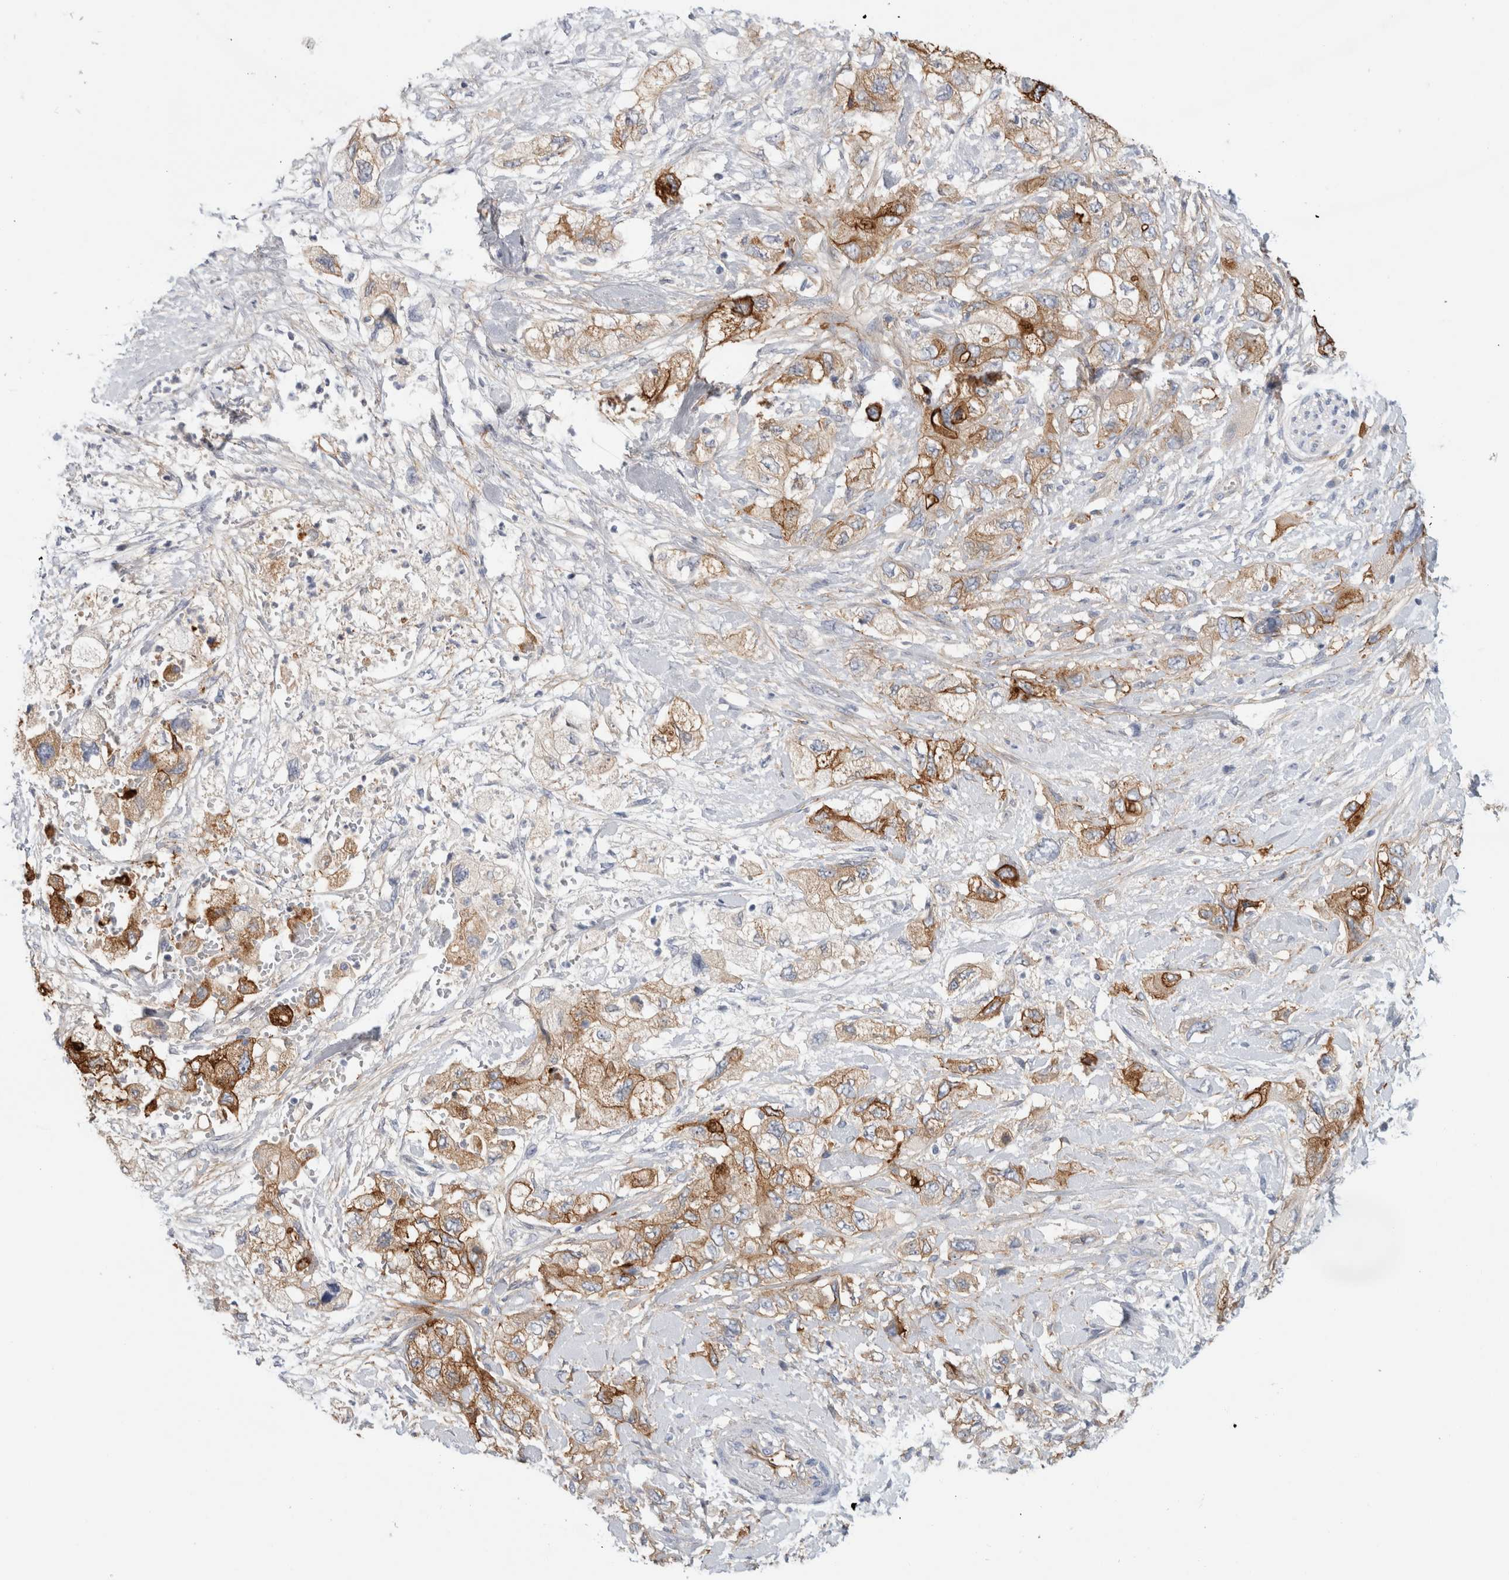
{"staining": {"intensity": "strong", "quantity": "<25%", "location": "cytoplasmic/membranous"}, "tissue": "pancreatic cancer", "cell_type": "Tumor cells", "image_type": "cancer", "snomed": [{"axis": "morphology", "description": "Adenocarcinoma, NOS"}, {"axis": "topography", "description": "Pancreas"}], "caption": "Pancreatic adenocarcinoma stained for a protein (brown) reveals strong cytoplasmic/membranous positive positivity in about <25% of tumor cells.", "gene": "CD55", "patient": {"sex": "female", "age": 73}}